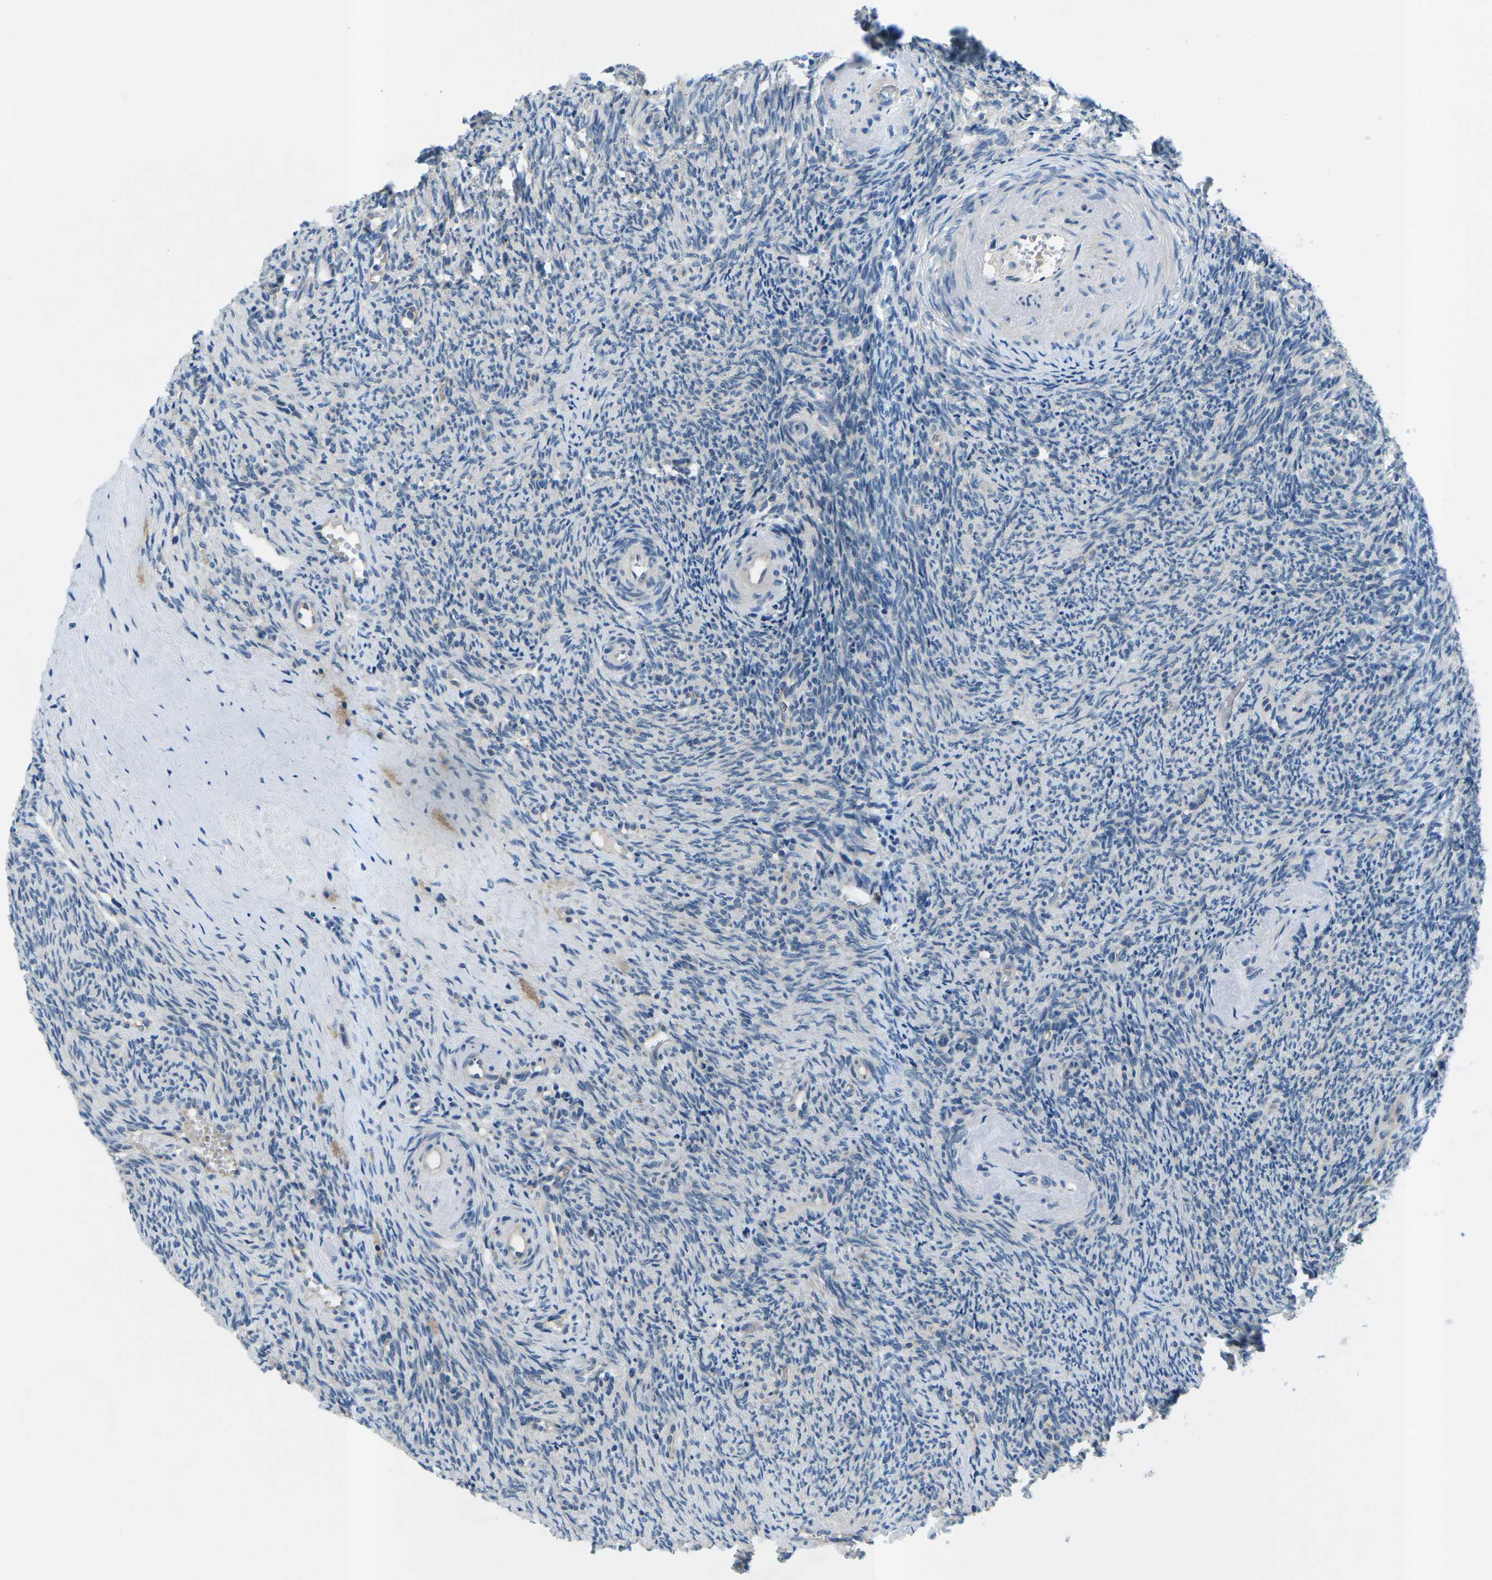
{"staining": {"intensity": "moderate", "quantity": "25%-75%", "location": "cytoplasmic/membranous"}, "tissue": "ovary", "cell_type": "Follicle cells", "image_type": "normal", "snomed": [{"axis": "morphology", "description": "Normal tissue, NOS"}, {"axis": "topography", "description": "Ovary"}], "caption": "High-magnification brightfield microscopy of normal ovary stained with DAB (3,3'-diaminobenzidine) (brown) and counterstained with hematoxylin (blue). follicle cells exhibit moderate cytoplasmic/membranous staining is seen in approximately25%-75% of cells. The staining is performed using DAB brown chromogen to label protein expression. The nuclei are counter-stained blue using hematoxylin.", "gene": "CTNND1", "patient": {"sex": "female", "age": 41}}